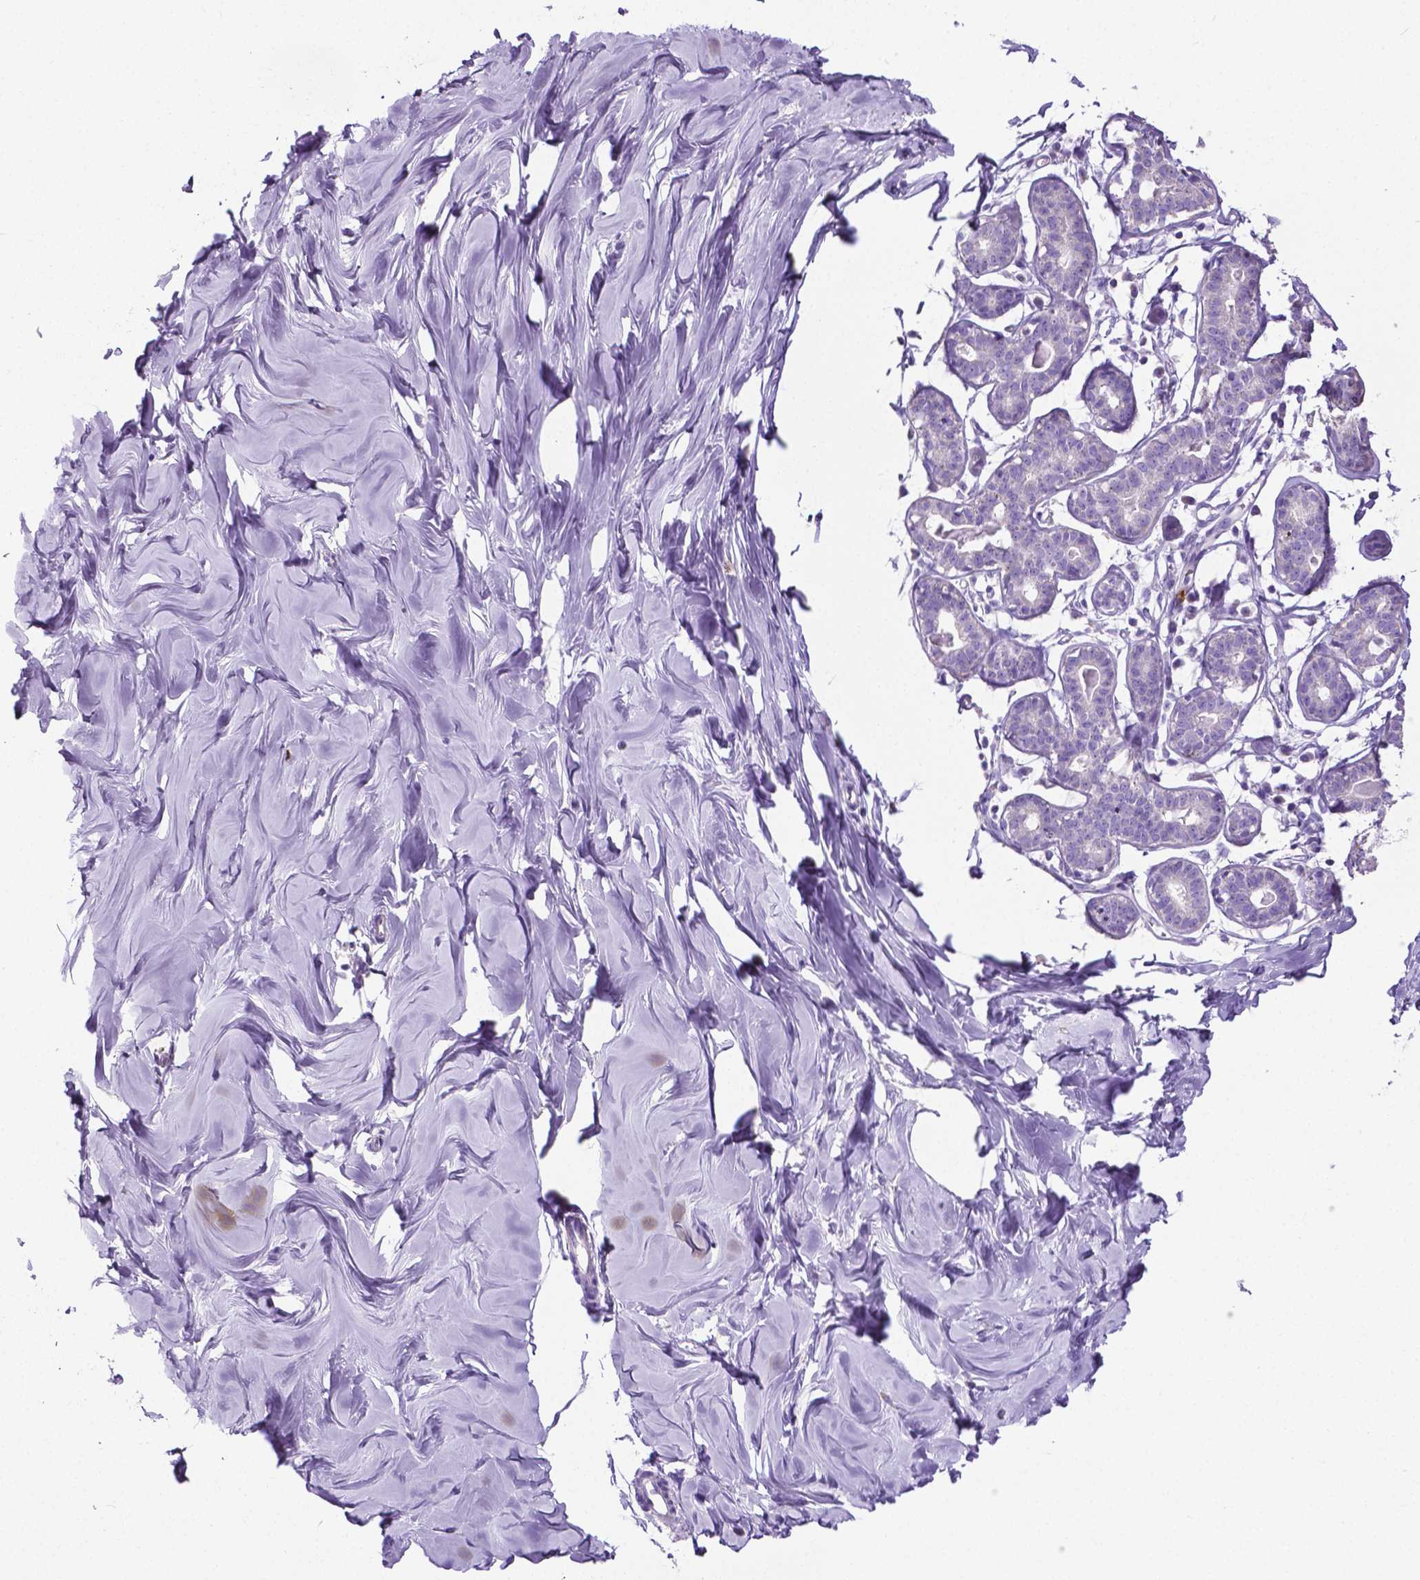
{"staining": {"intensity": "negative", "quantity": "none", "location": "none"}, "tissue": "breast", "cell_type": "Adipocytes", "image_type": "normal", "snomed": [{"axis": "morphology", "description": "Normal tissue, NOS"}, {"axis": "topography", "description": "Breast"}], "caption": "IHC image of normal human breast stained for a protein (brown), which shows no staining in adipocytes. The staining was performed using DAB to visualize the protein expression in brown, while the nuclei were stained in blue with hematoxylin (Magnification: 20x).", "gene": "MMP9", "patient": {"sex": "female", "age": 27}}